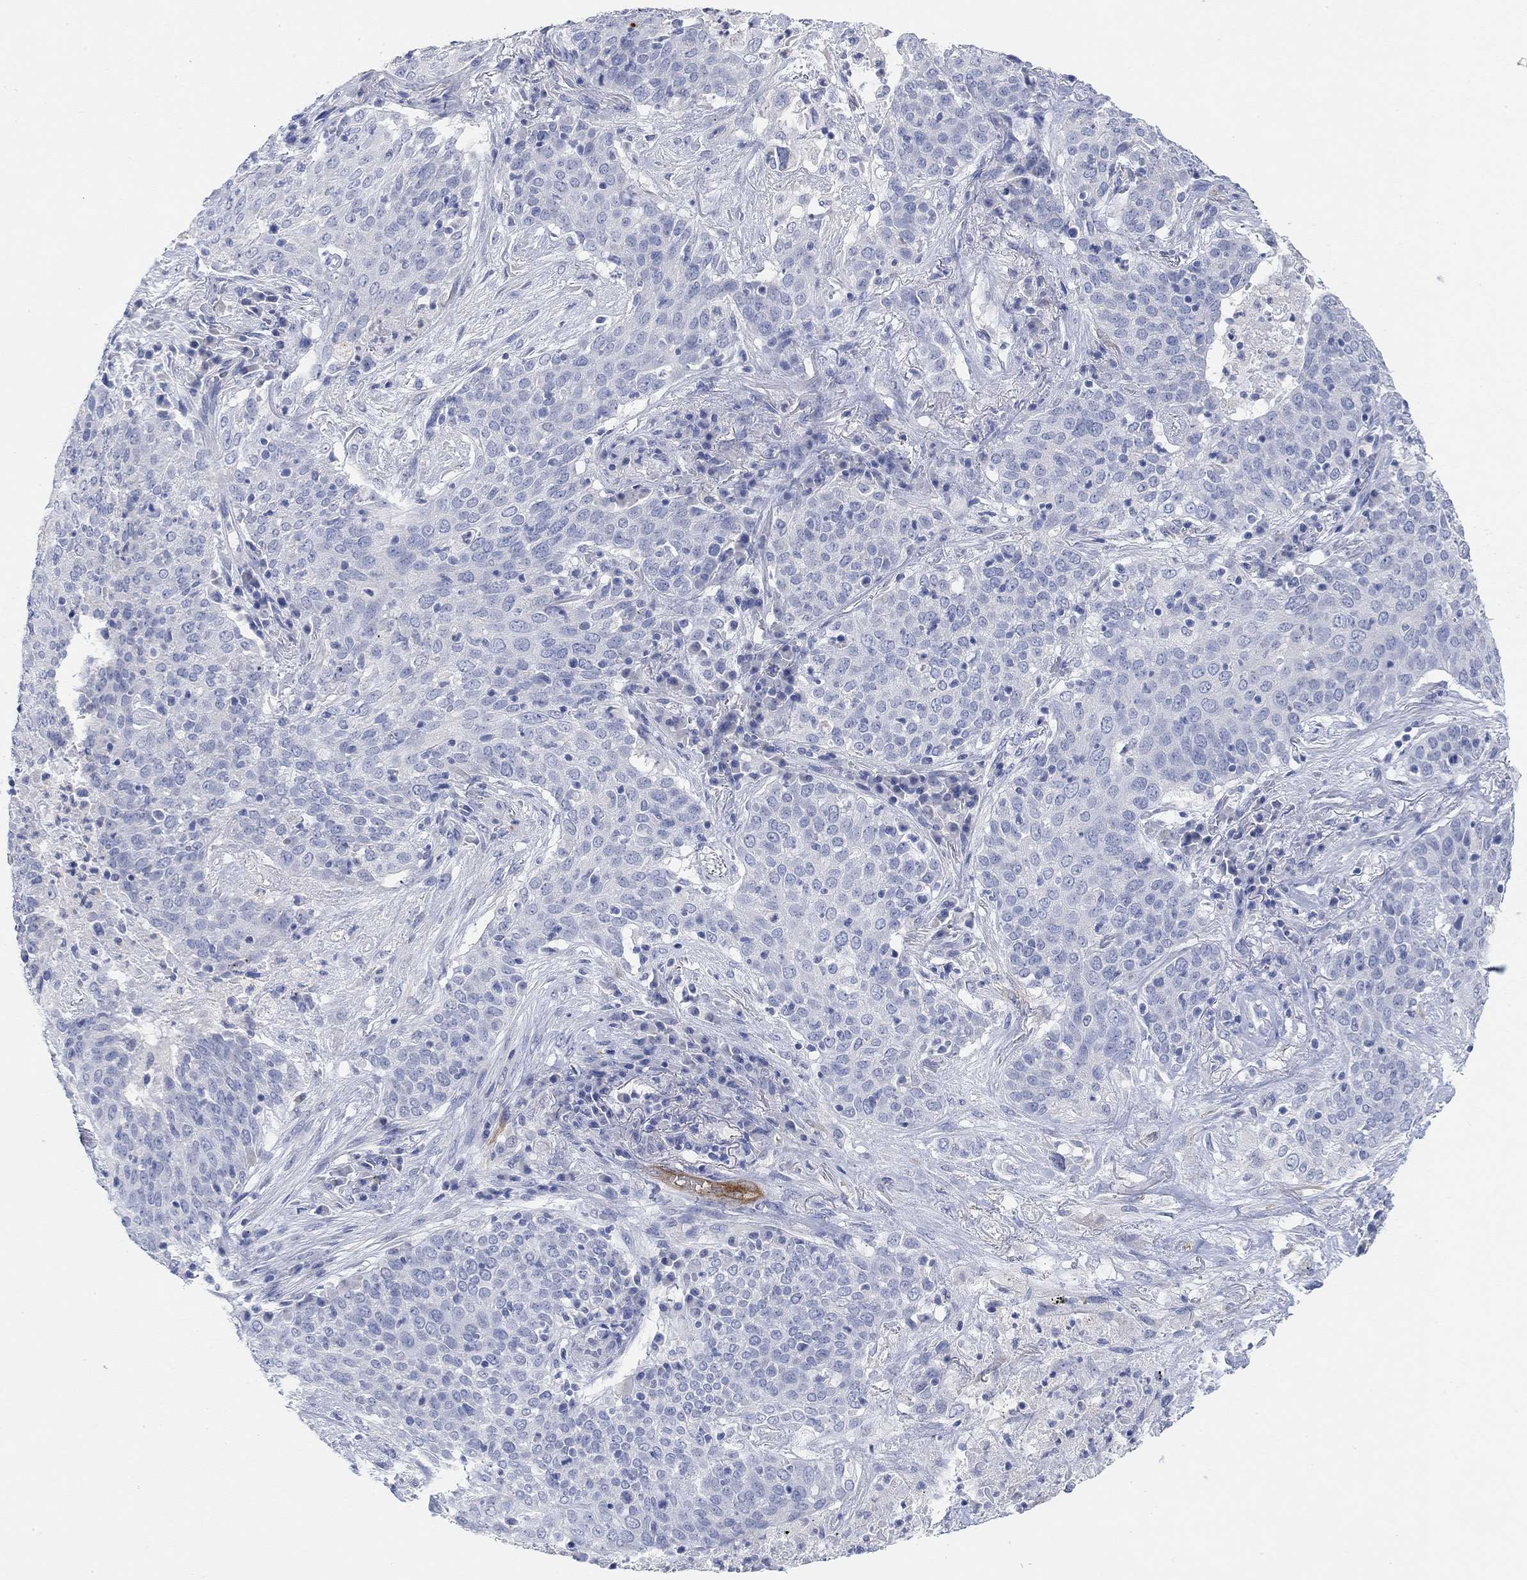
{"staining": {"intensity": "negative", "quantity": "none", "location": "none"}, "tissue": "lung cancer", "cell_type": "Tumor cells", "image_type": "cancer", "snomed": [{"axis": "morphology", "description": "Squamous cell carcinoma, NOS"}, {"axis": "topography", "description": "Lung"}], "caption": "Immunohistochemical staining of human squamous cell carcinoma (lung) reveals no significant staining in tumor cells.", "gene": "VAT1L", "patient": {"sex": "male", "age": 82}}